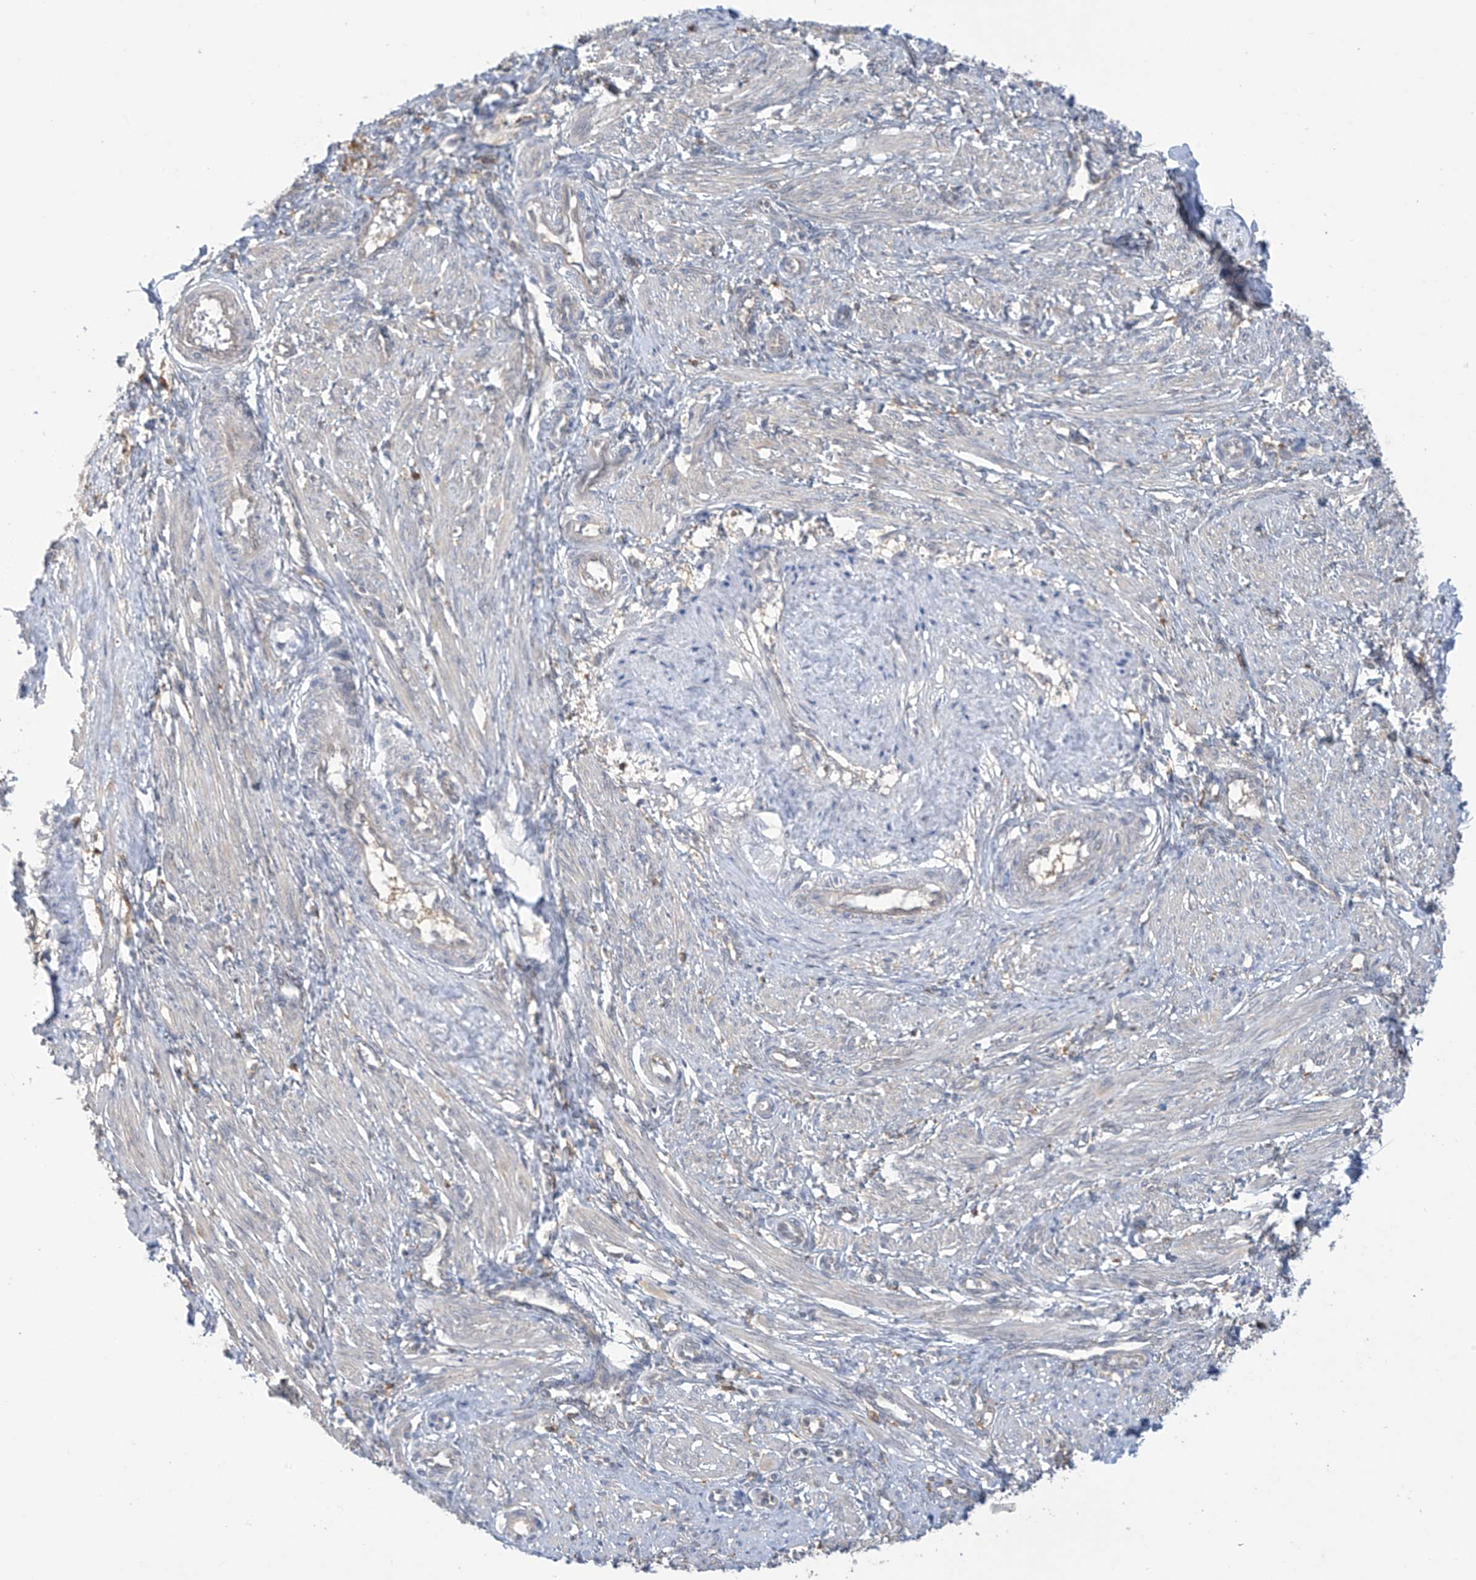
{"staining": {"intensity": "moderate", "quantity": "<25%", "location": "cytoplasmic/membranous"}, "tissue": "smooth muscle", "cell_type": "Smooth muscle cells", "image_type": "normal", "snomed": [{"axis": "morphology", "description": "Normal tissue, NOS"}, {"axis": "topography", "description": "Endometrium"}], "caption": "Brown immunohistochemical staining in normal smooth muscle demonstrates moderate cytoplasmic/membranous positivity in approximately <25% of smooth muscle cells.", "gene": "IDH1", "patient": {"sex": "female", "age": 33}}